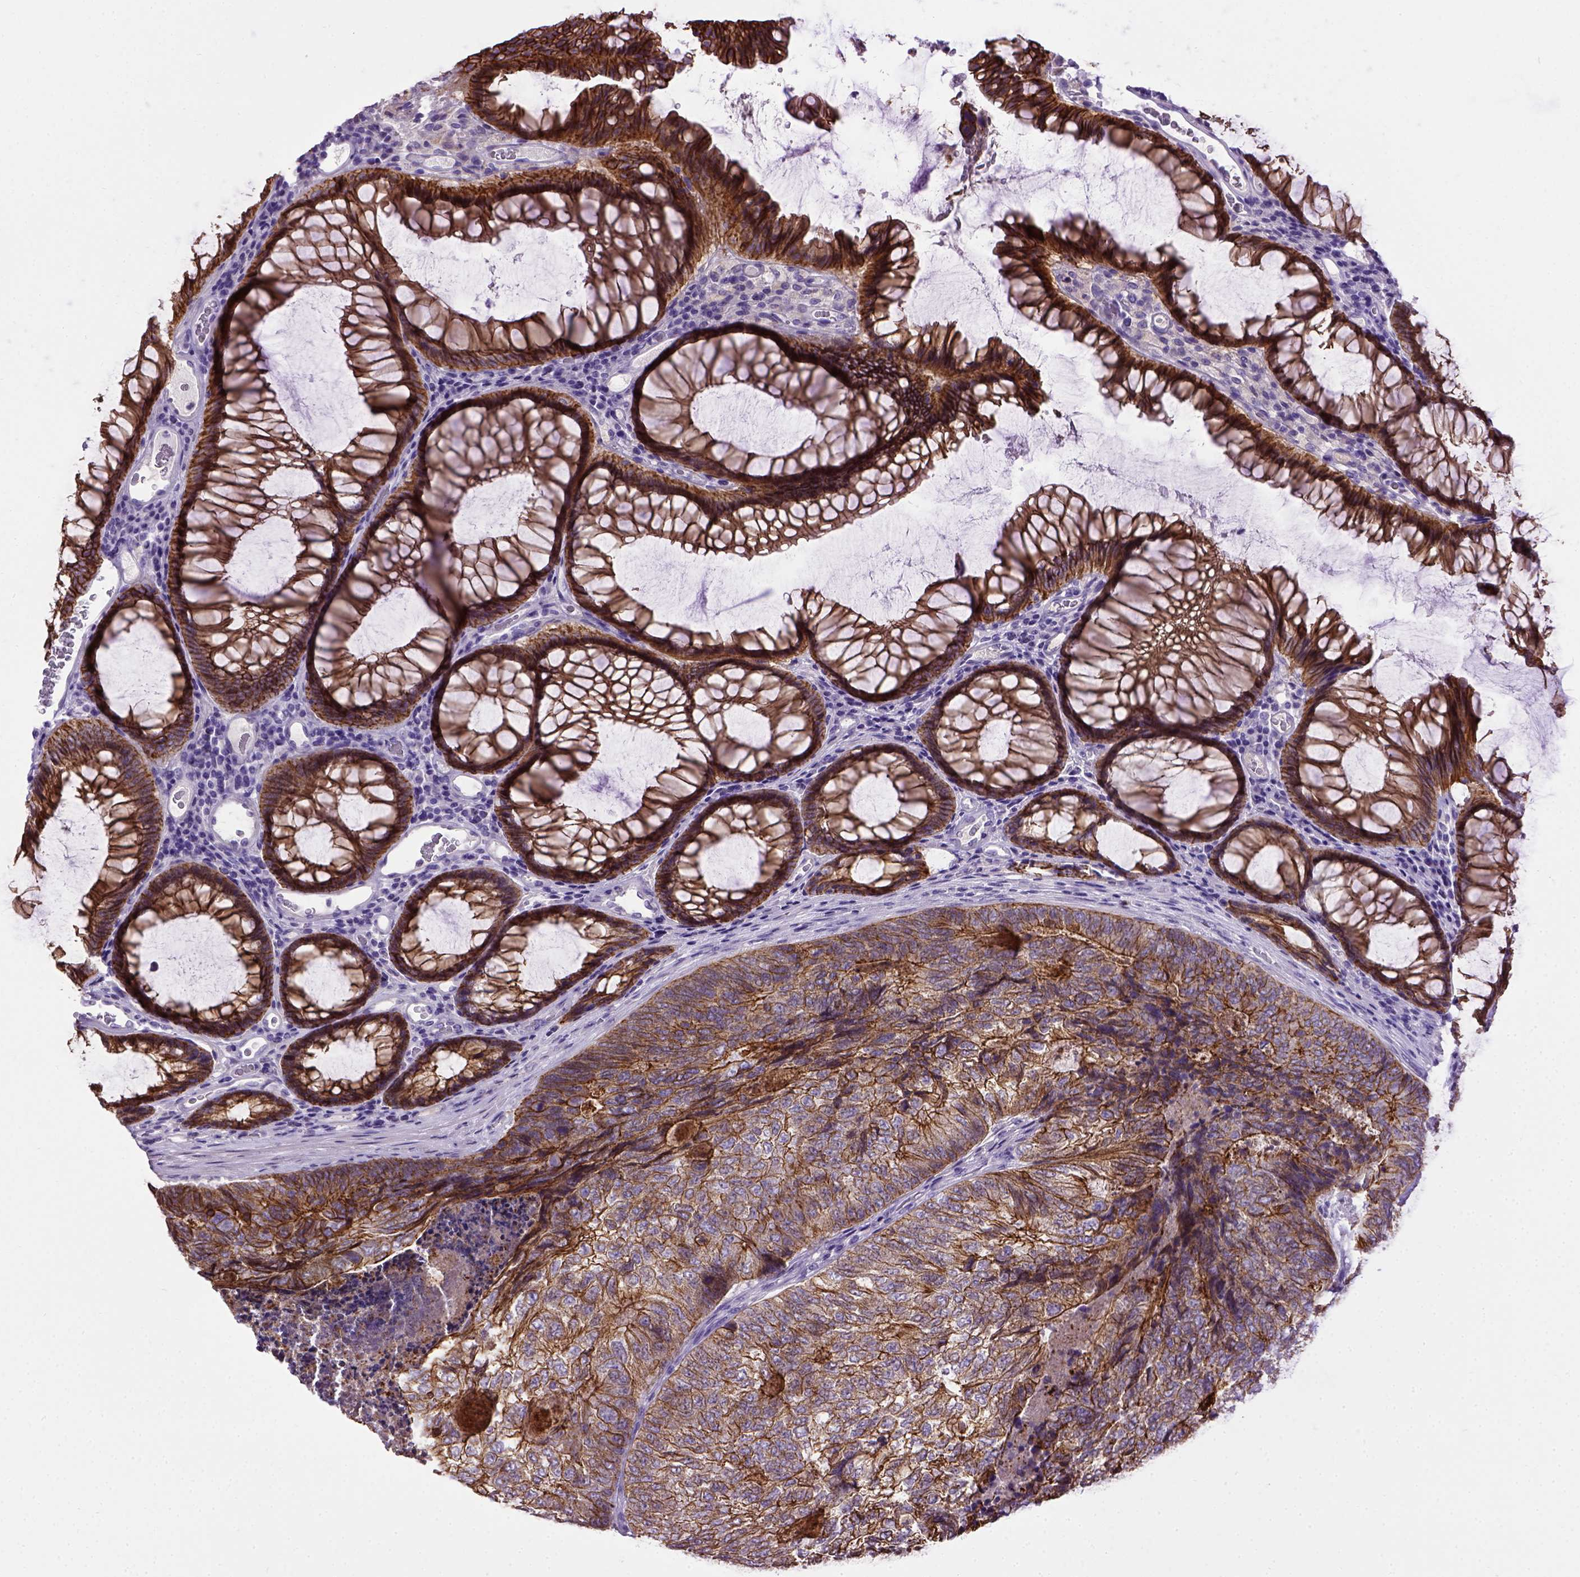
{"staining": {"intensity": "strong", "quantity": ">75%", "location": "cytoplasmic/membranous"}, "tissue": "colorectal cancer", "cell_type": "Tumor cells", "image_type": "cancer", "snomed": [{"axis": "morphology", "description": "Adenocarcinoma, NOS"}, {"axis": "topography", "description": "Colon"}], "caption": "Immunohistochemistry (IHC) image of human colorectal adenocarcinoma stained for a protein (brown), which reveals high levels of strong cytoplasmic/membranous staining in approximately >75% of tumor cells.", "gene": "CDH1", "patient": {"sex": "female", "age": 67}}